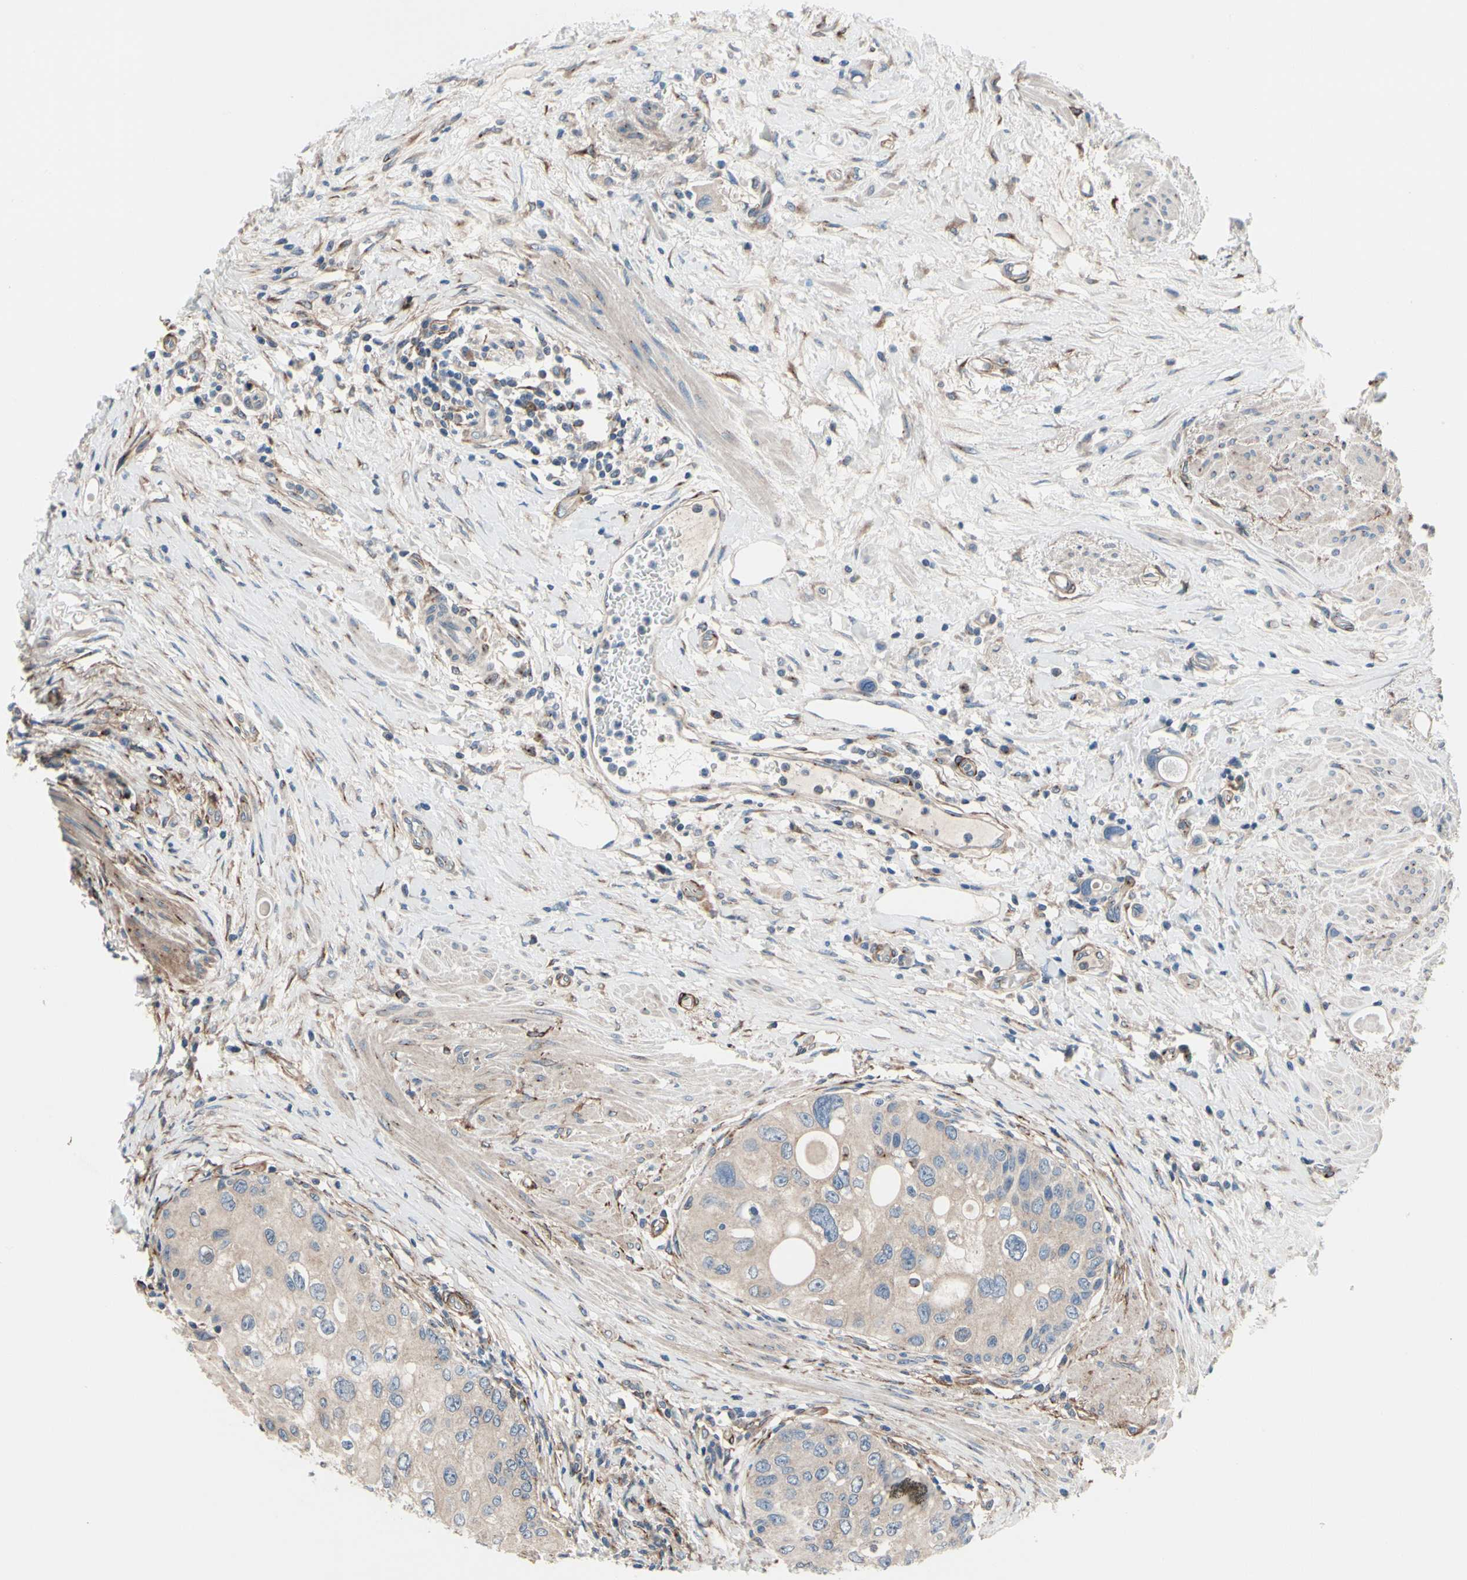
{"staining": {"intensity": "weak", "quantity": ">75%", "location": "cytoplasmic/membranous"}, "tissue": "urothelial cancer", "cell_type": "Tumor cells", "image_type": "cancer", "snomed": [{"axis": "morphology", "description": "Urothelial carcinoma, High grade"}, {"axis": "topography", "description": "Urinary bladder"}], "caption": "Human high-grade urothelial carcinoma stained for a protein (brown) exhibits weak cytoplasmic/membranous positive expression in approximately >75% of tumor cells.", "gene": "PRKAR2B", "patient": {"sex": "female", "age": 56}}